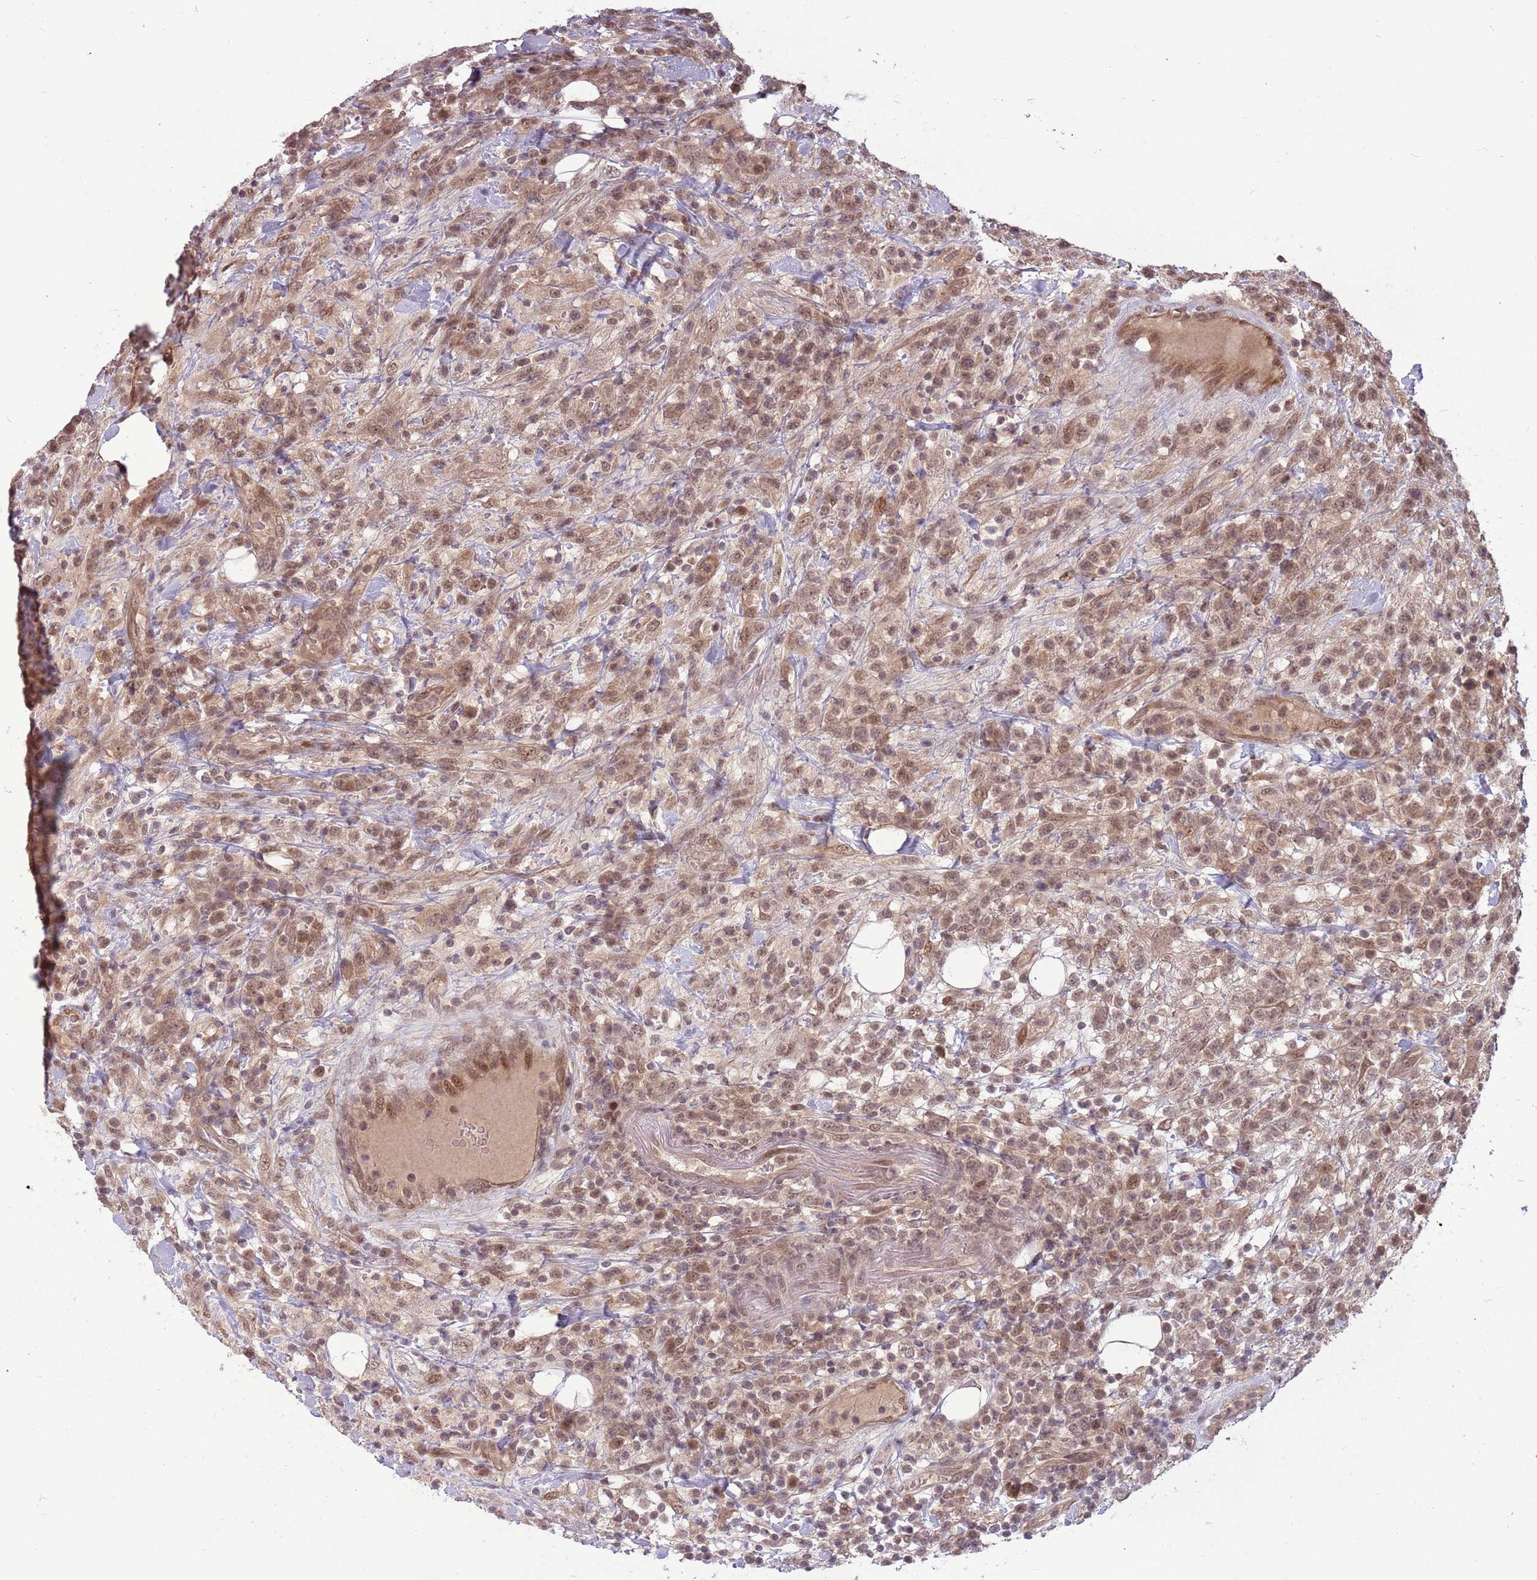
{"staining": {"intensity": "weak", "quantity": ">75%", "location": "cytoplasmic/membranous,nuclear"}, "tissue": "lymphoma", "cell_type": "Tumor cells", "image_type": "cancer", "snomed": [{"axis": "morphology", "description": "Malignant lymphoma, non-Hodgkin's type, High grade"}, {"axis": "topography", "description": "Colon"}], "caption": "Protein expression analysis of human malignant lymphoma, non-Hodgkin's type (high-grade) reveals weak cytoplasmic/membranous and nuclear positivity in approximately >75% of tumor cells.", "gene": "ADAMTS3", "patient": {"sex": "female", "age": 53}}